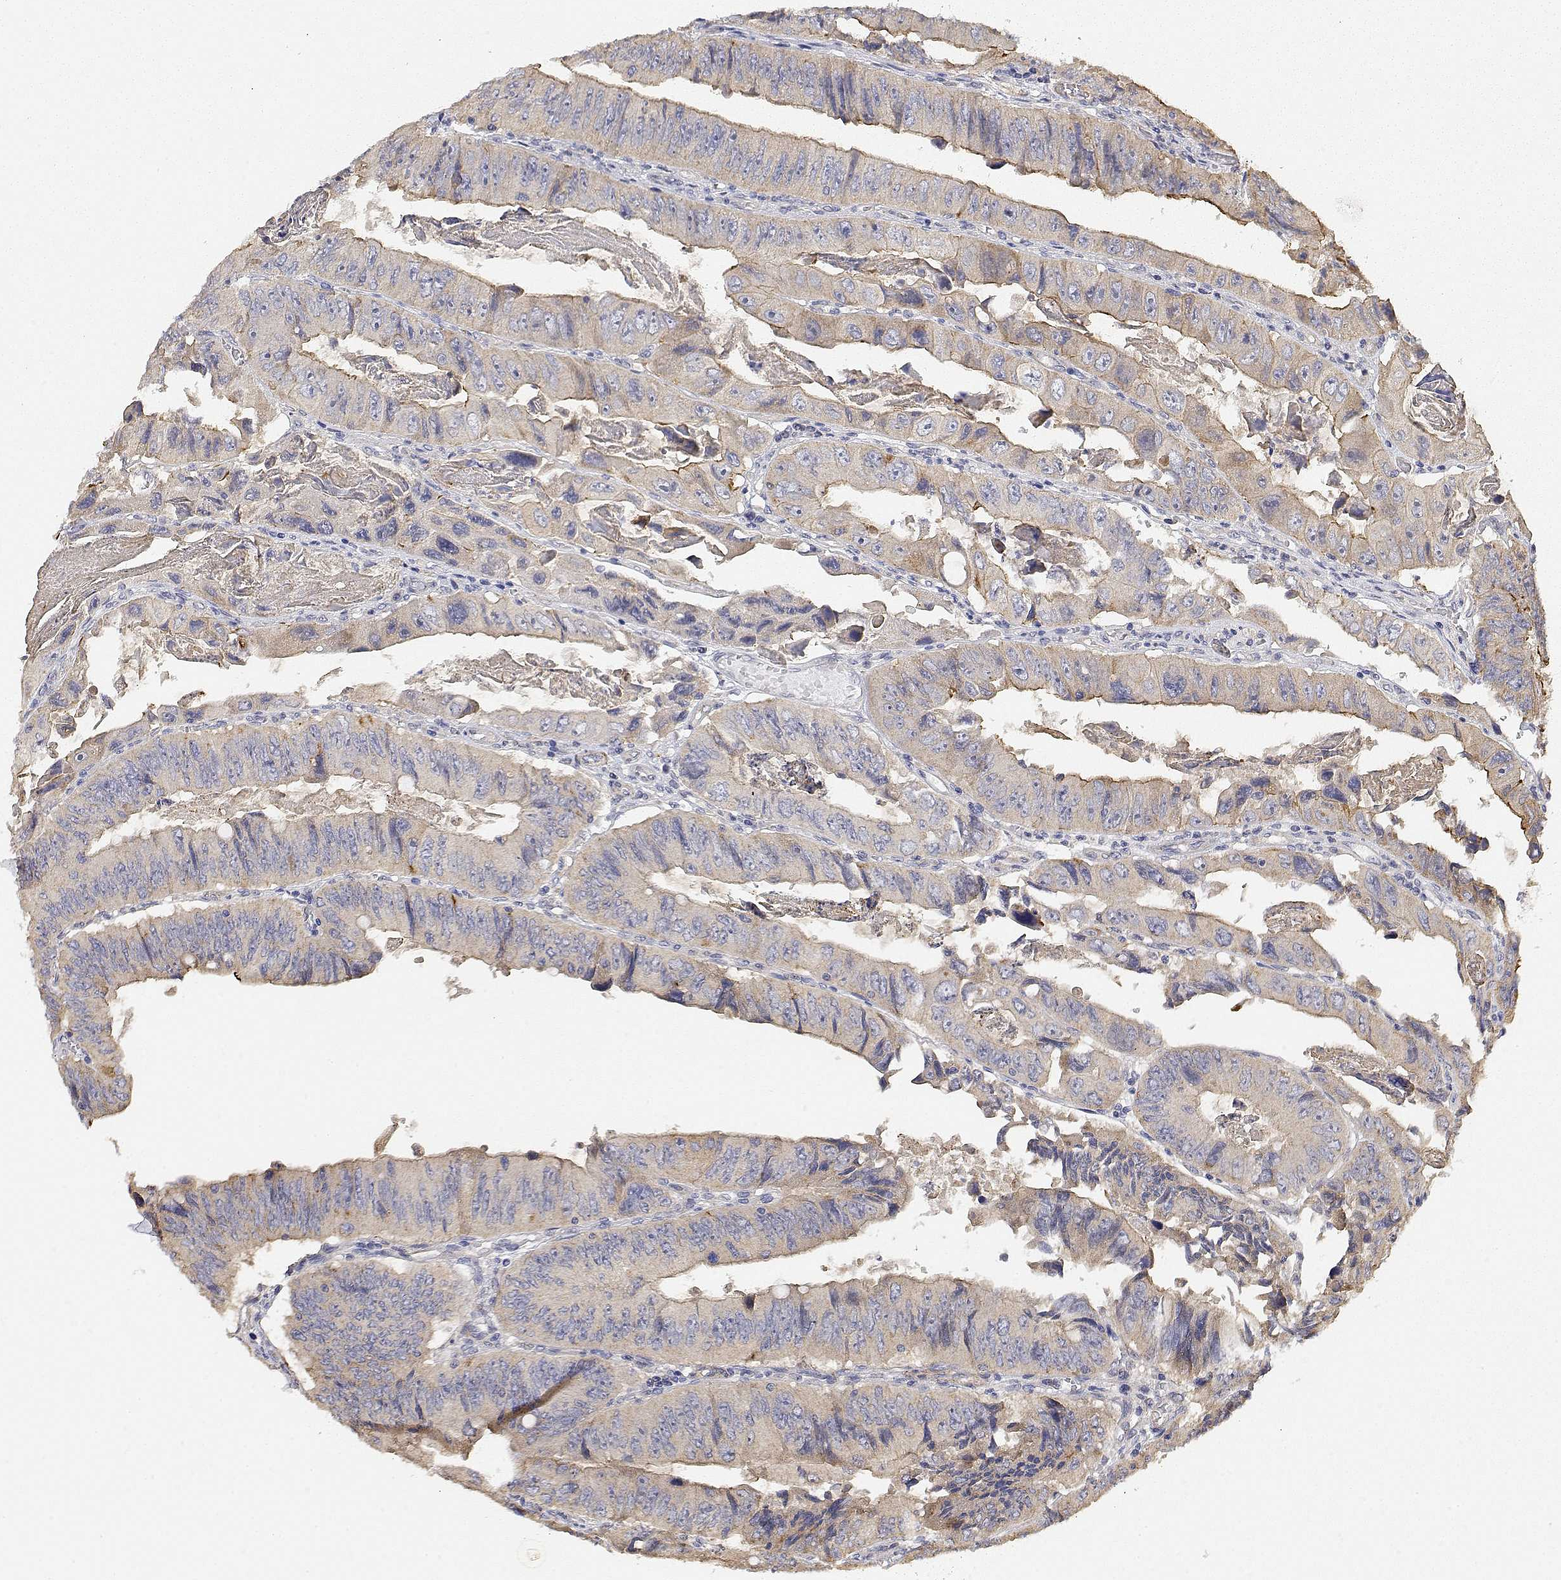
{"staining": {"intensity": "weak", "quantity": "25%-75%", "location": "cytoplasmic/membranous"}, "tissue": "colorectal cancer", "cell_type": "Tumor cells", "image_type": "cancer", "snomed": [{"axis": "morphology", "description": "Adenocarcinoma, NOS"}, {"axis": "topography", "description": "Colon"}], "caption": "Immunohistochemical staining of human colorectal adenocarcinoma reveals low levels of weak cytoplasmic/membranous protein positivity in about 25%-75% of tumor cells. Using DAB (brown) and hematoxylin (blue) stains, captured at high magnification using brightfield microscopy.", "gene": "LONRF3", "patient": {"sex": "female", "age": 84}}